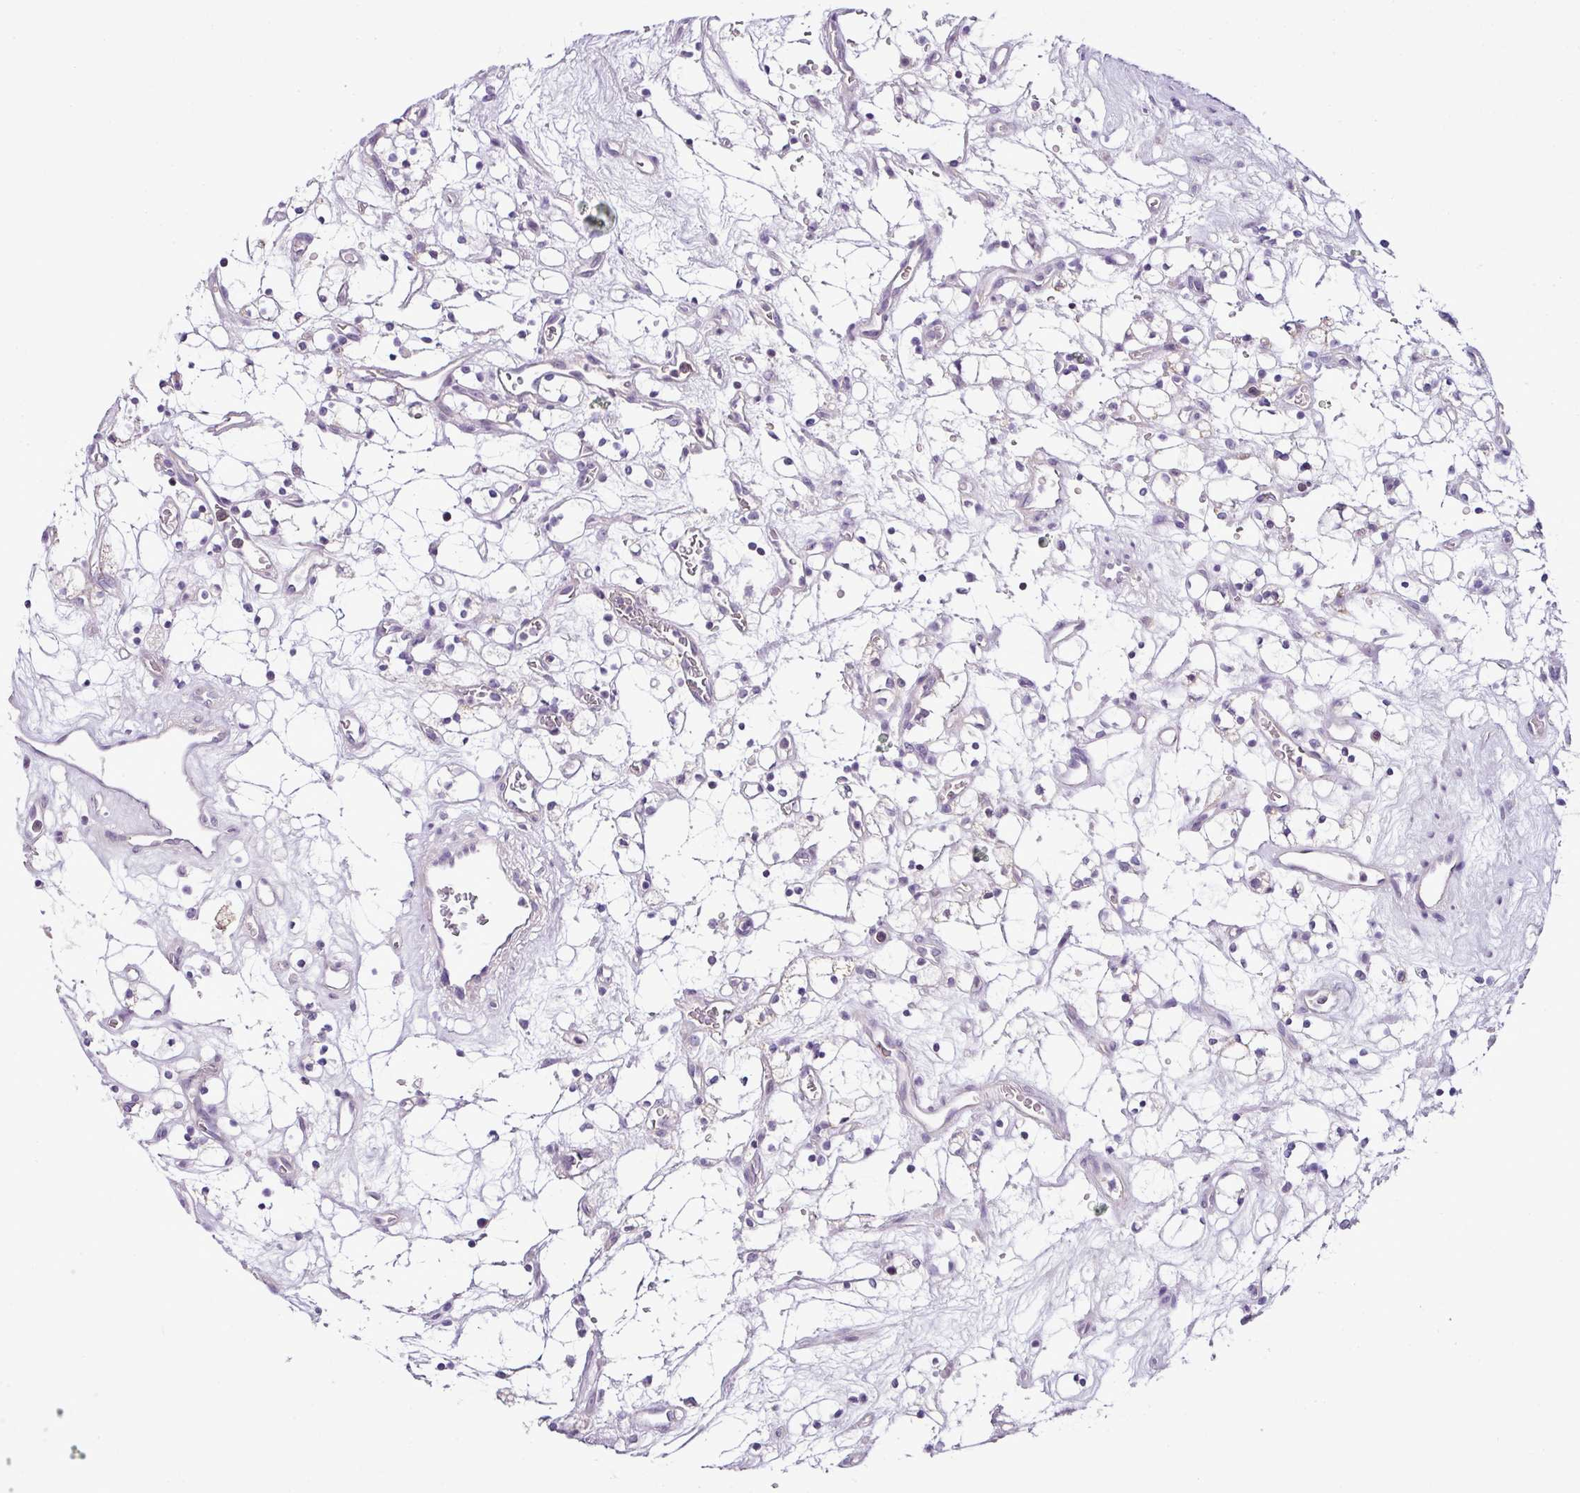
{"staining": {"intensity": "negative", "quantity": "none", "location": "none"}, "tissue": "renal cancer", "cell_type": "Tumor cells", "image_type": "cancer", "snomed": [{"axis": "morphology", "description": "Adenocarcinoma, NOS"}, {"axis": "topography", "description": "Kidney"}], "caption": "This is a image of IHC staining of renal cancer, which shows no positivity in tumor cells.", "gene": "TEX30", "patient": {"sex": "female", "age": 69}}